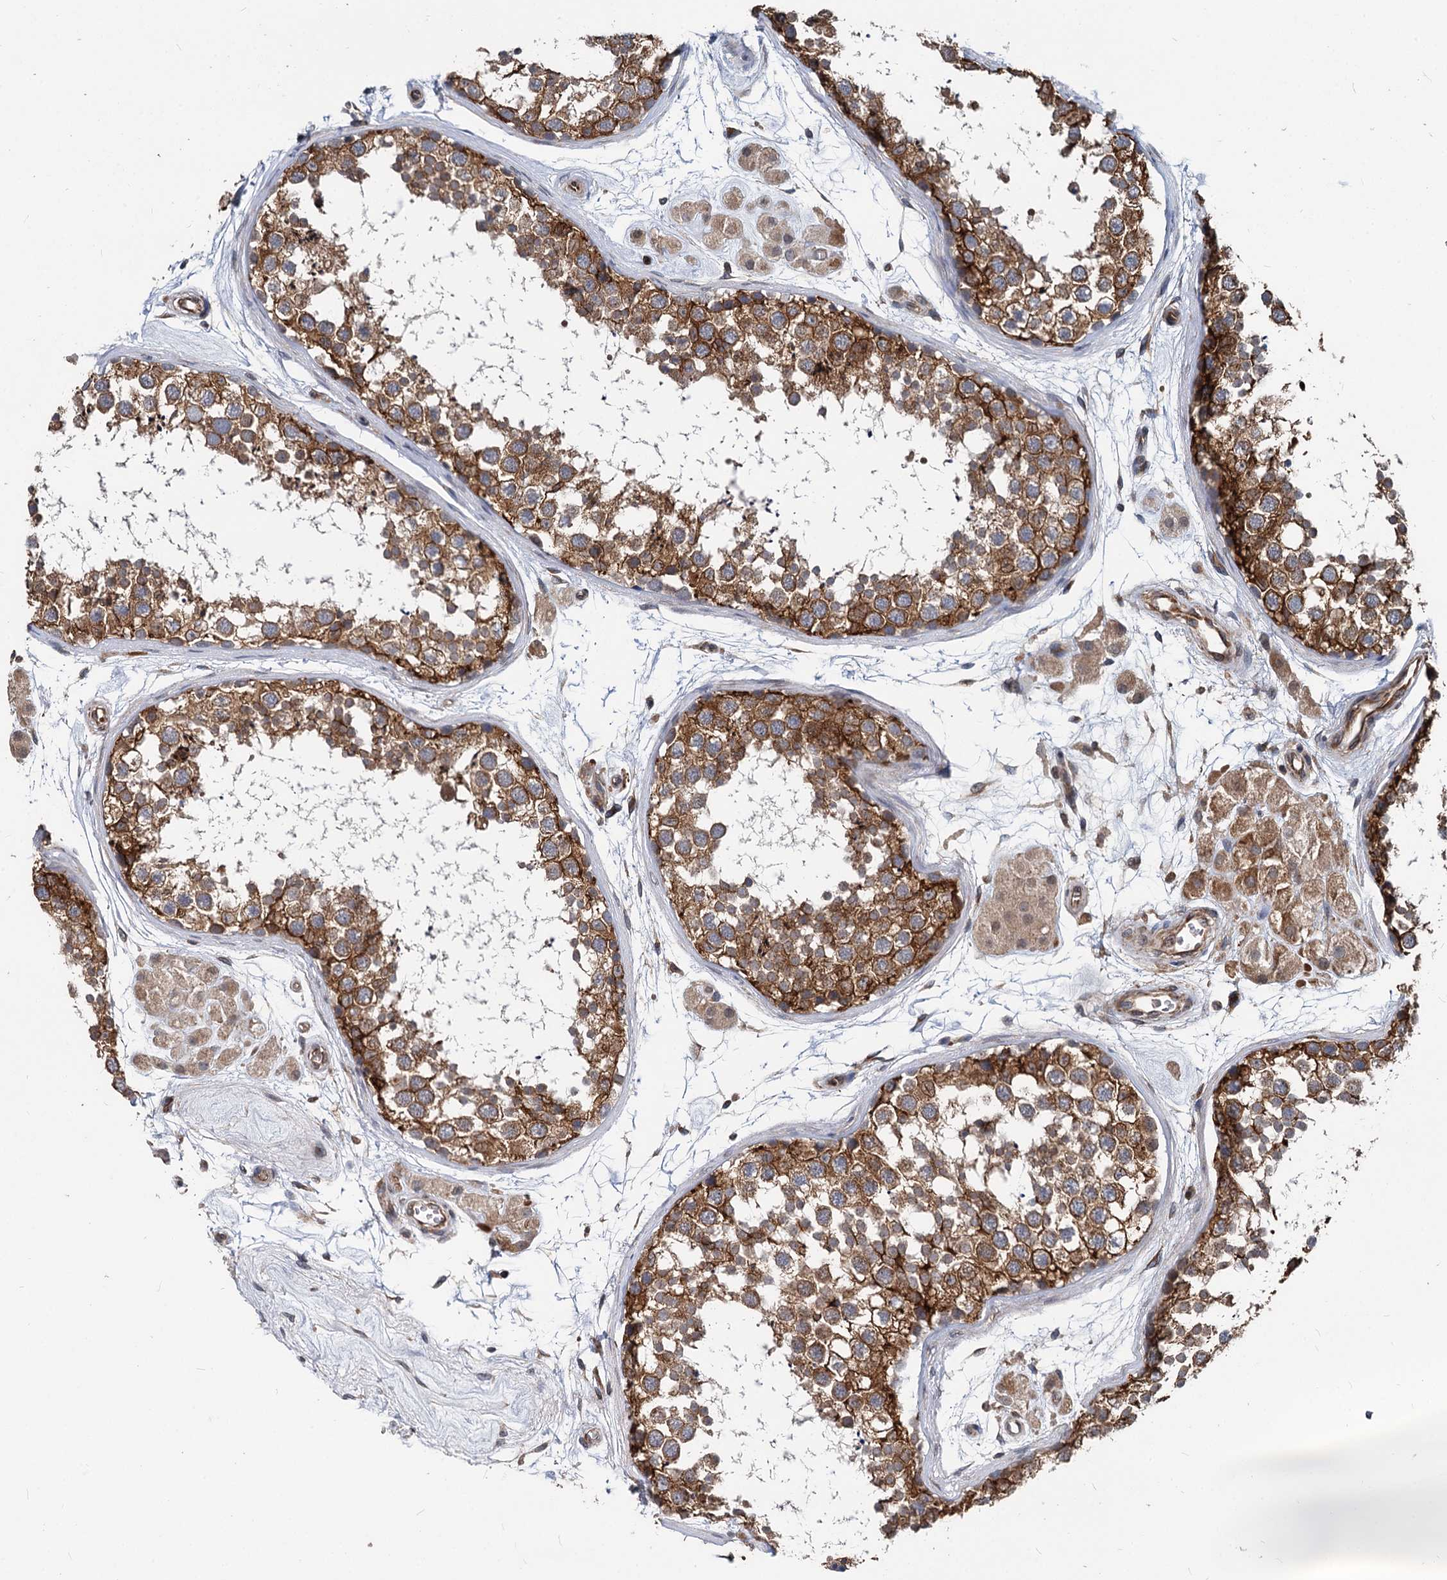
{"staining": {"intensity": "strong", "quantity": ">75%", "location": "cytoplasmic/membranous"}, "tissue": "testis", "cell_type": "Cells in seminiferous ducts", "image_type": "normal", "snomed": [{"axis": "morphology", "description": "Normal tissue, NOS"}, {"axis": "topography", "description": "Testis"}], "caption": "An image showing strong cytoplasmic/membranous expression in about >75% of cells in seminiferous ducts in benign testis, as visualized by brown immunohistochemical staining.", "gene": "STIM1", "patient": {"sex": "male", "age": 56}}